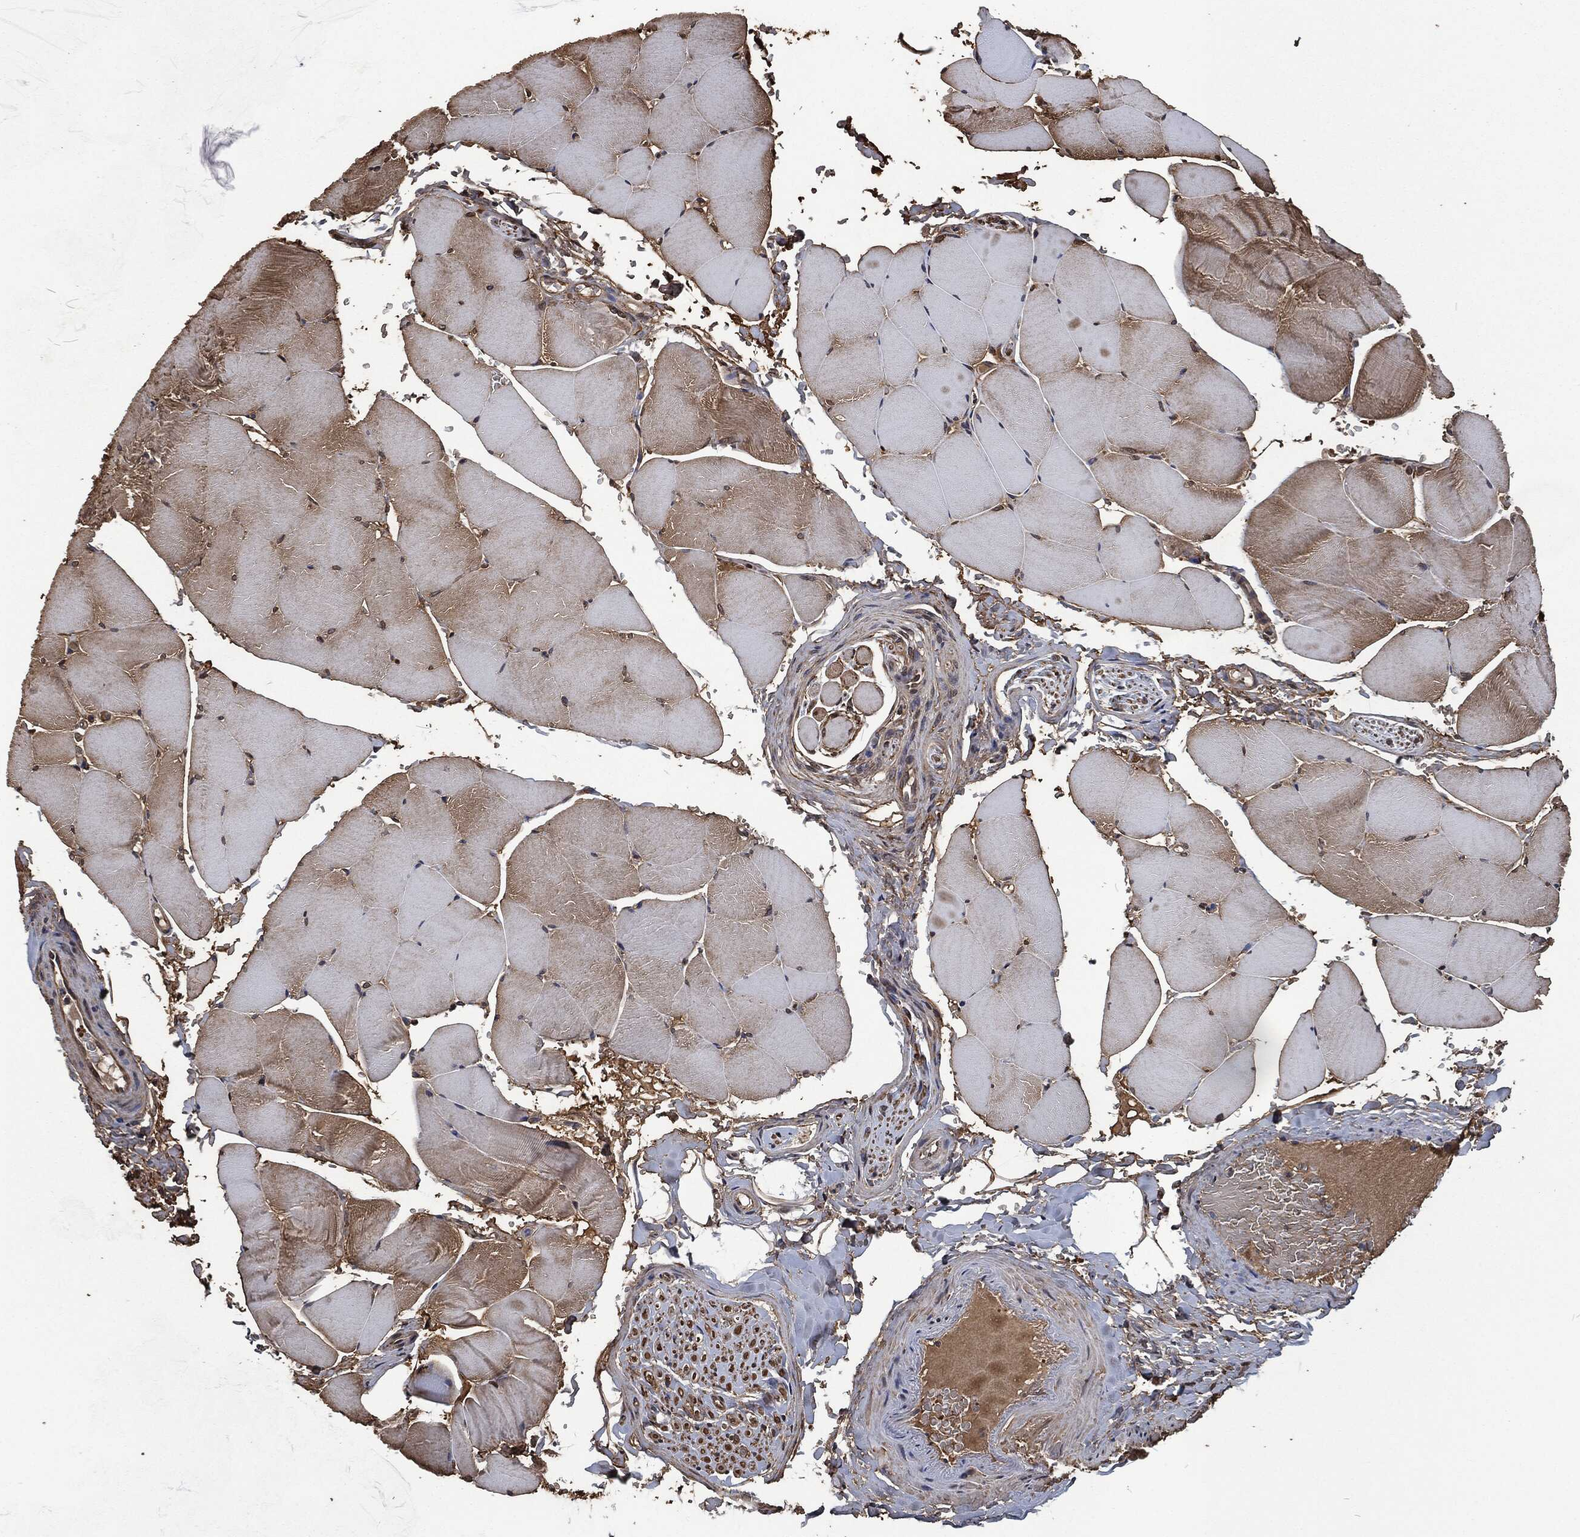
{"staining": {"intensity": "moderate", "quantity": "25%-75%", "location": "cytoplasmic/membranous"}, "tissue": "skeletal muscle", "cell_type": "Myocytes", "image_type": "normal", "snomed": [{"axis": "morphology", "description": "Normal tissue, NOS"}, {"axis": "topography", "description": "Skeletal muscle"}], "caption": "Myocytes exhibit moderate cytoplasmic/membranous positivity in about 25%-75% of cells in normal skeletal muscle. (IHC, brightfield microscopy, high magnification).", "gene": "PRDX4", "patient": {"sex": "female", "age": 37}}